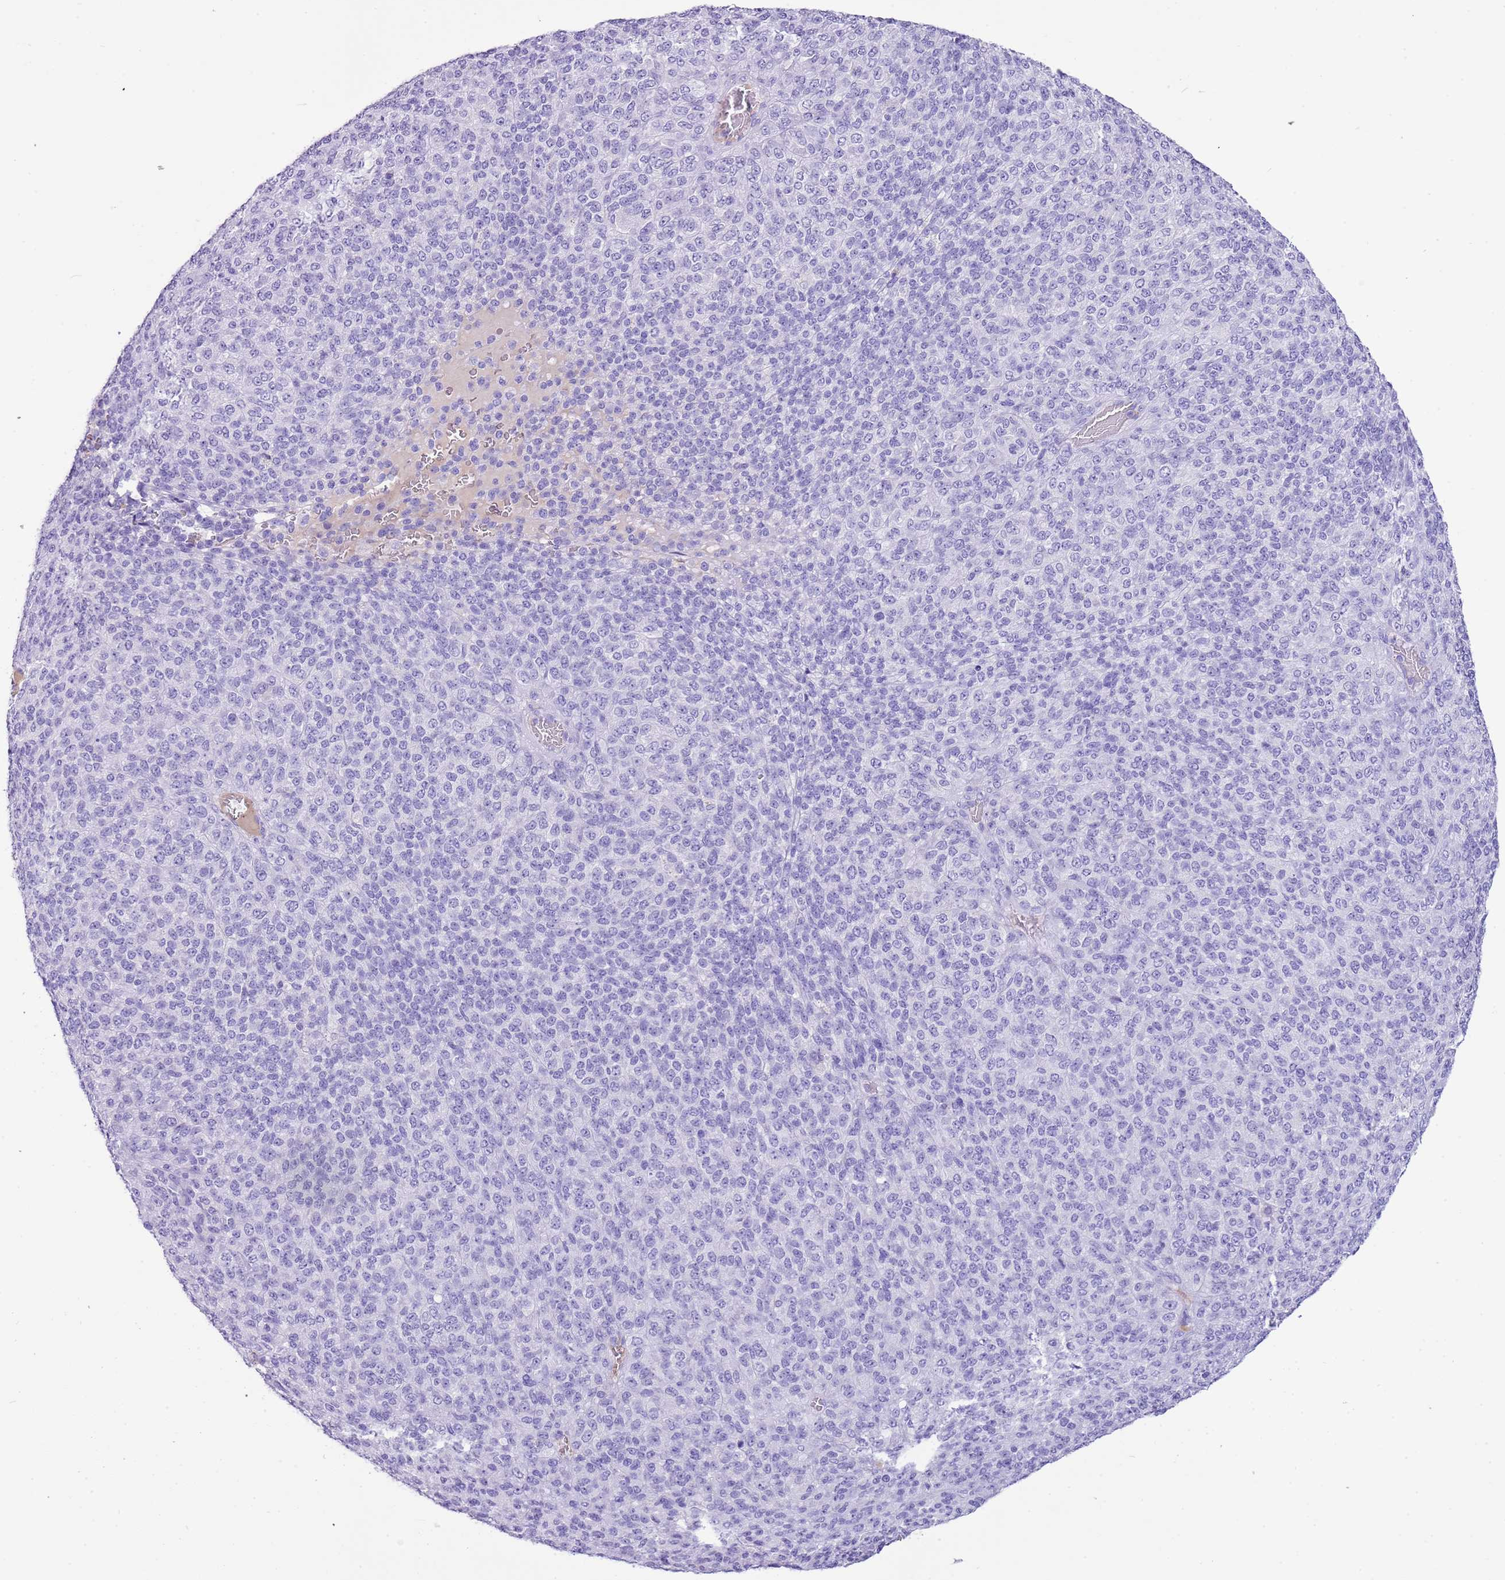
{"staining": {"intensity": "negative", "quantity": "none", "location": "none"}, "tissue": "melanoma", "cell_type": "Tumor cells", "image_type": "cancer", "snomed": [{"axis": "morphology", "description": "Malignant melanoma, Metastatic site"}, {"axis": "topography", "description": "Brain"}], "caption": "Image shows no significant protein expression in tumor cells of malignant melanoma (metastatic site).", "gene": "IGKV3D-11", "patient": {"sex": "female", "age": 56}}